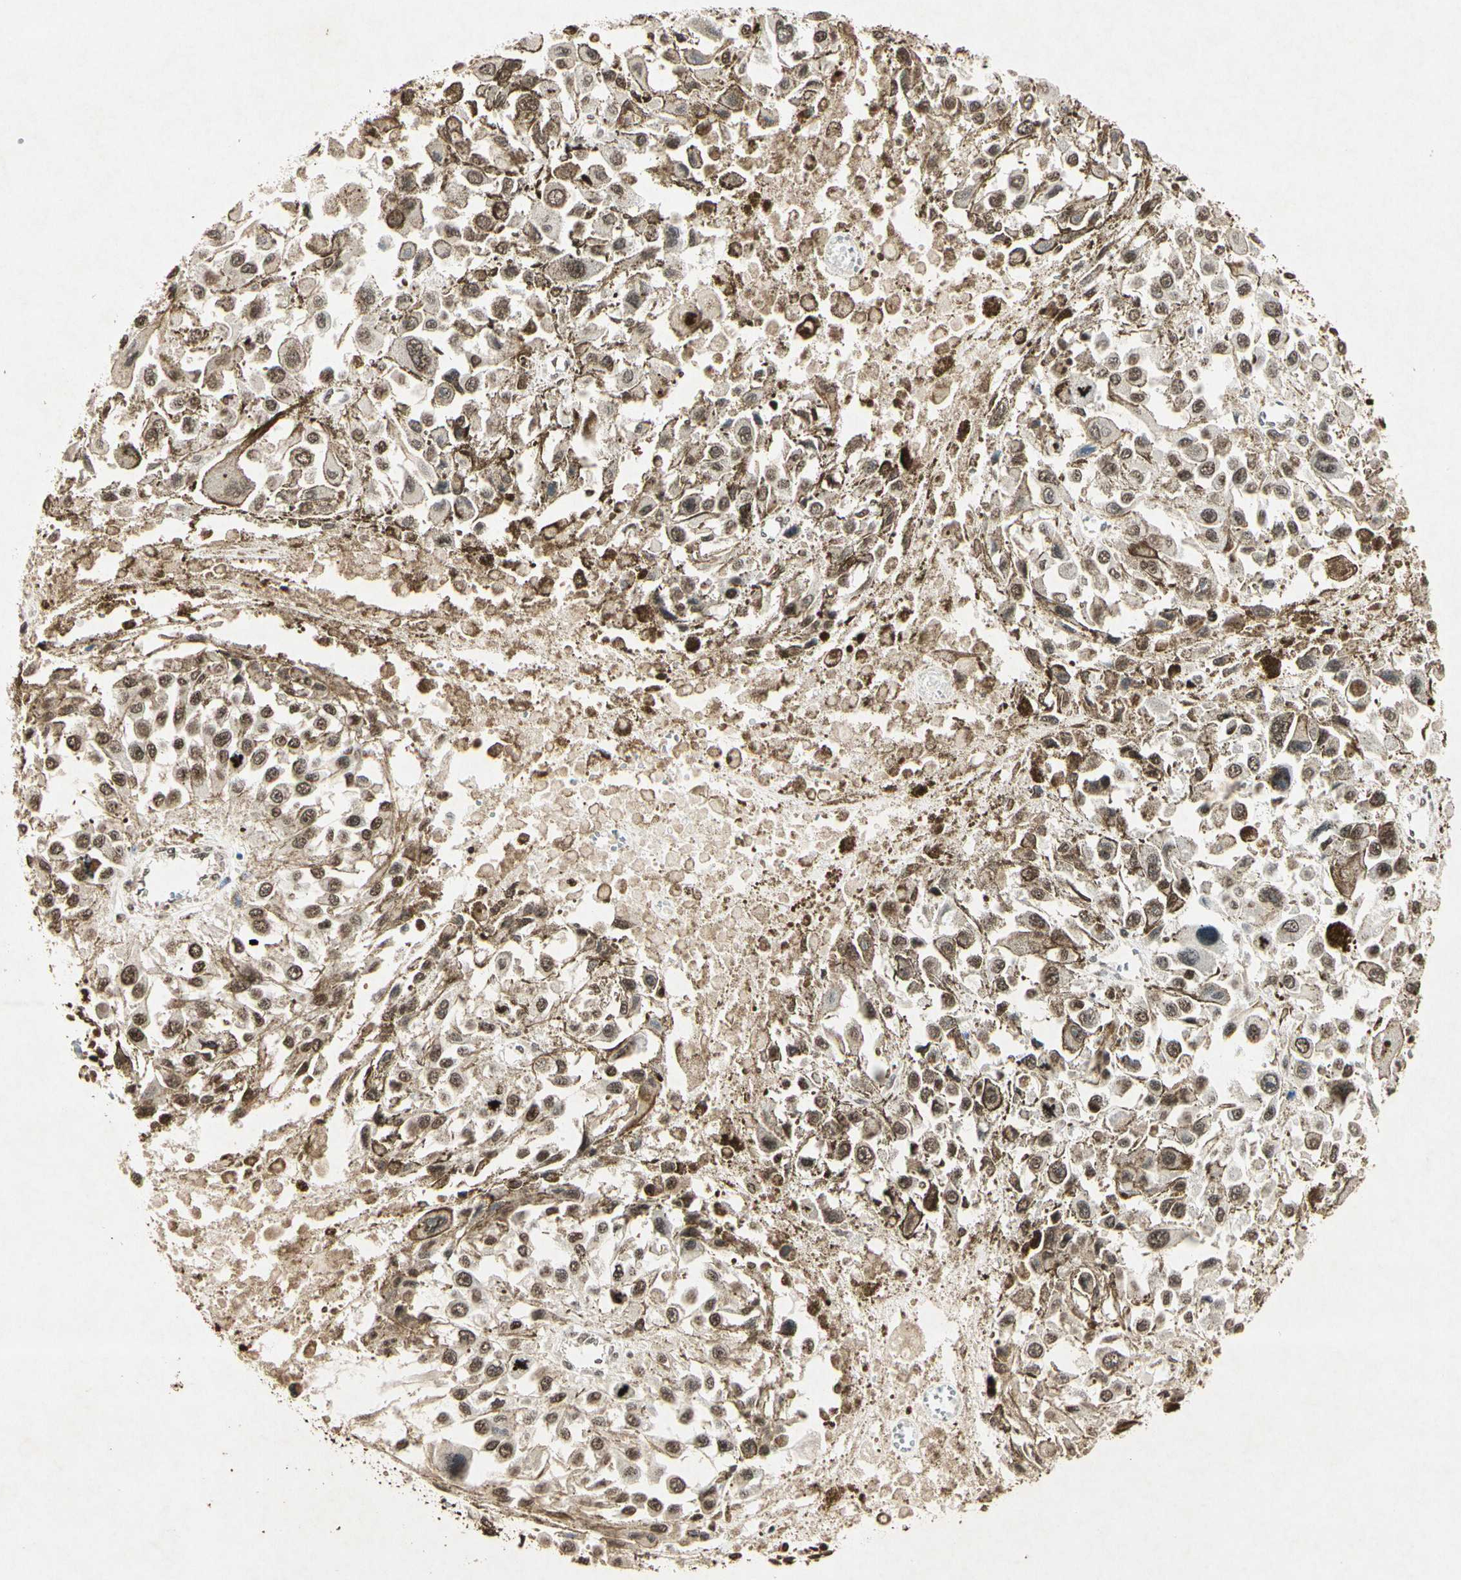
{"staining": {"intensity": "moderate", "quantity": "25%-75%", "location": "none"}, "tissue": "melanoma", "cell_type": "Tumor cells", "image_type": "cancer", "snomed": [{"axis": "morphology", "description": "Malignant melanoma, Metastatic site"}, {"axis": "topography", "description": "Lymph node"}], "caption": "Melanoma stained with DAB (3,3'-diaminobenzidine) immunohistochemistry reveals medium levels of moderate None positivity in about 25%-75% of tumor cells.", "gene": "TOP1", "patient": {"sex": "male", "age": 59}}